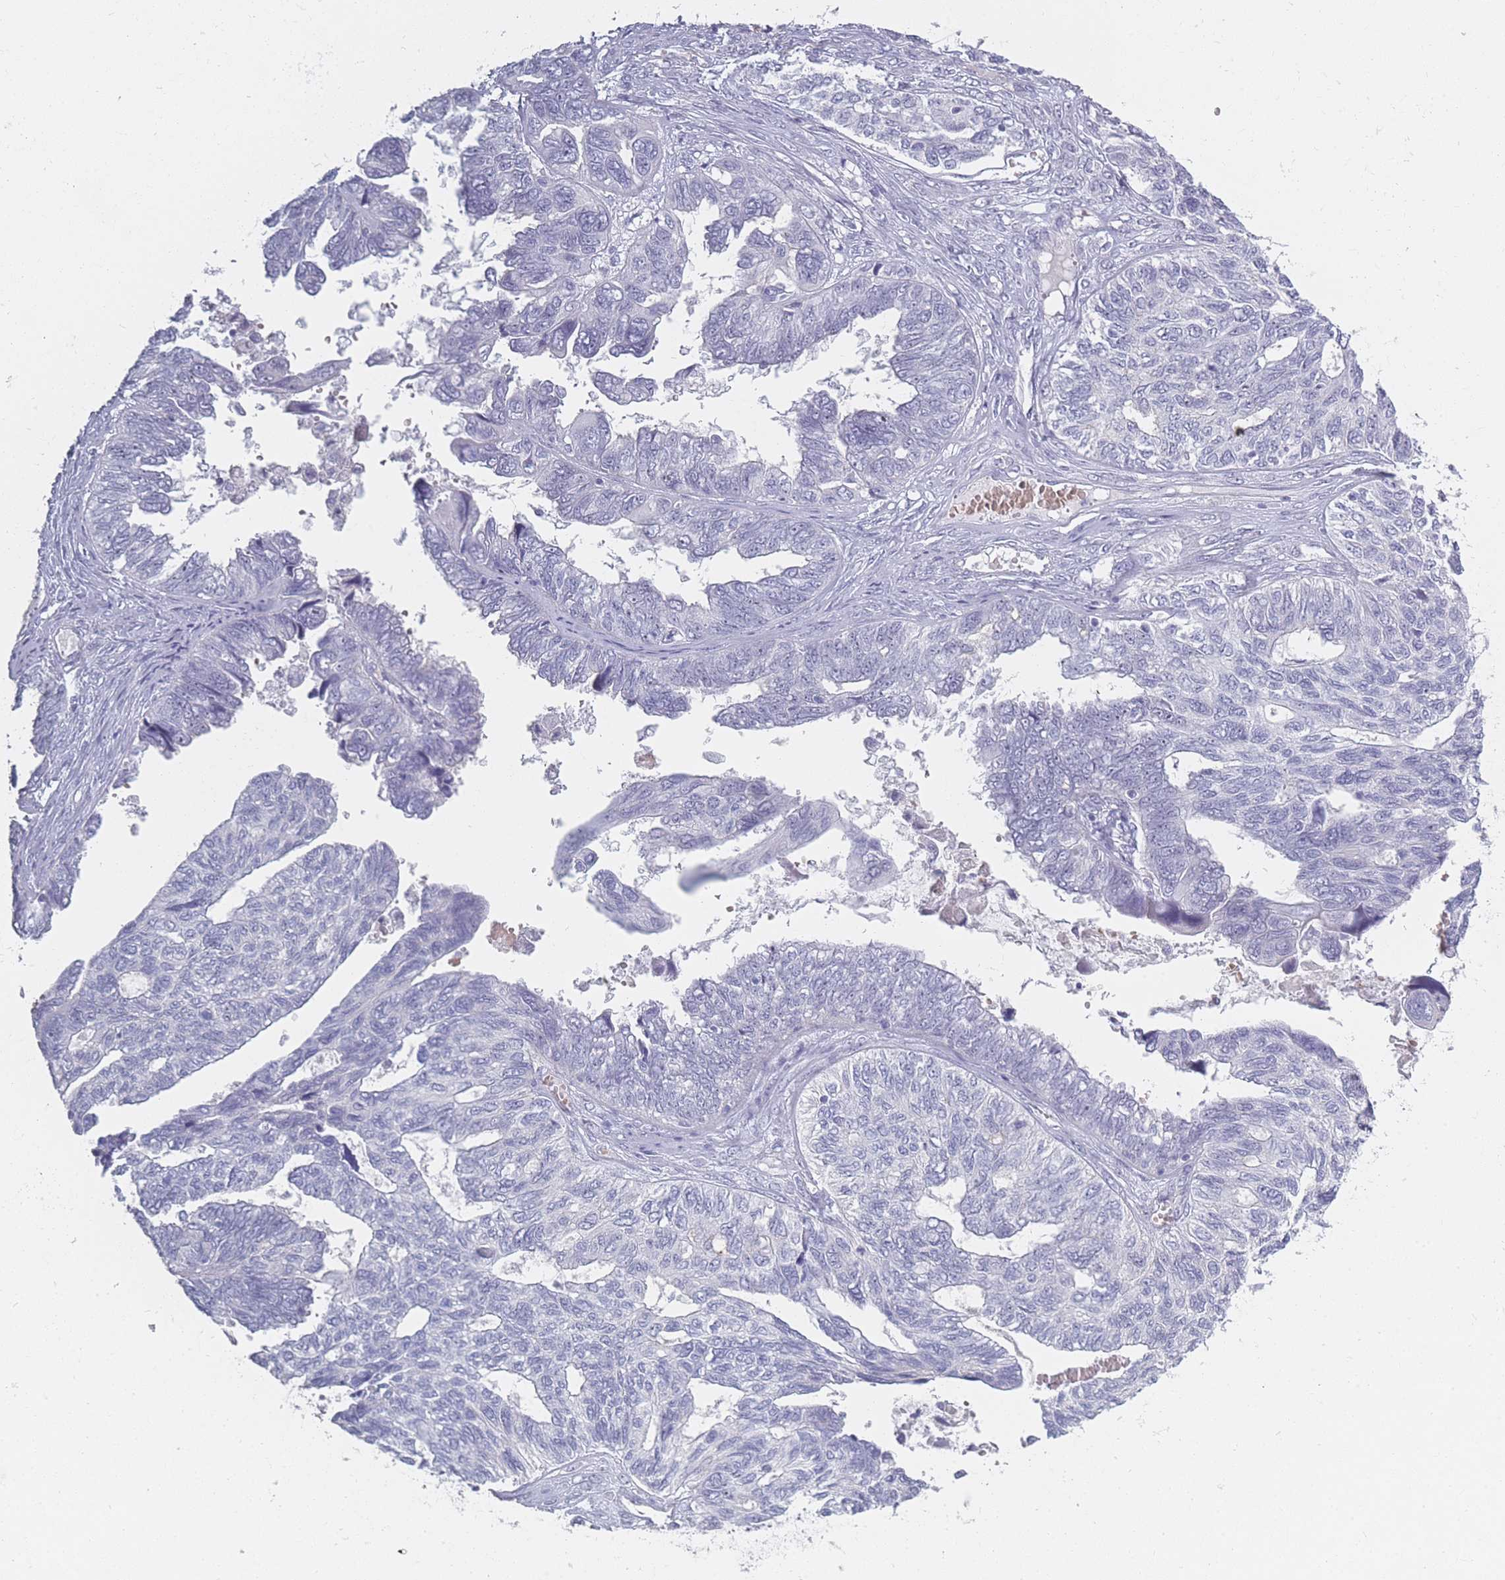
{"staining": {"intensity": "negative", "quantity": "none", "location": "none"}, "tissue": "ovarian cancer", "cell_type": "Tumor cells", "image_type": "cancer", "snomed": [{"axis": "morphology", "description": "Cystadenocarcinoma, serous, NOS"}, {"axis": "topography", "description": "Ovary"}], "caption": "IHC micrograph of ovarian cancer (serous cystadenocarcinoma) stained for a protein (brown), which displays no positivity in tumor cells. (Brightfield microscopy of DAB immunohistochemistry (IHC) at high magnification).", "gene": "ROS1", "patient": {"sex": "female", "age": 79}}